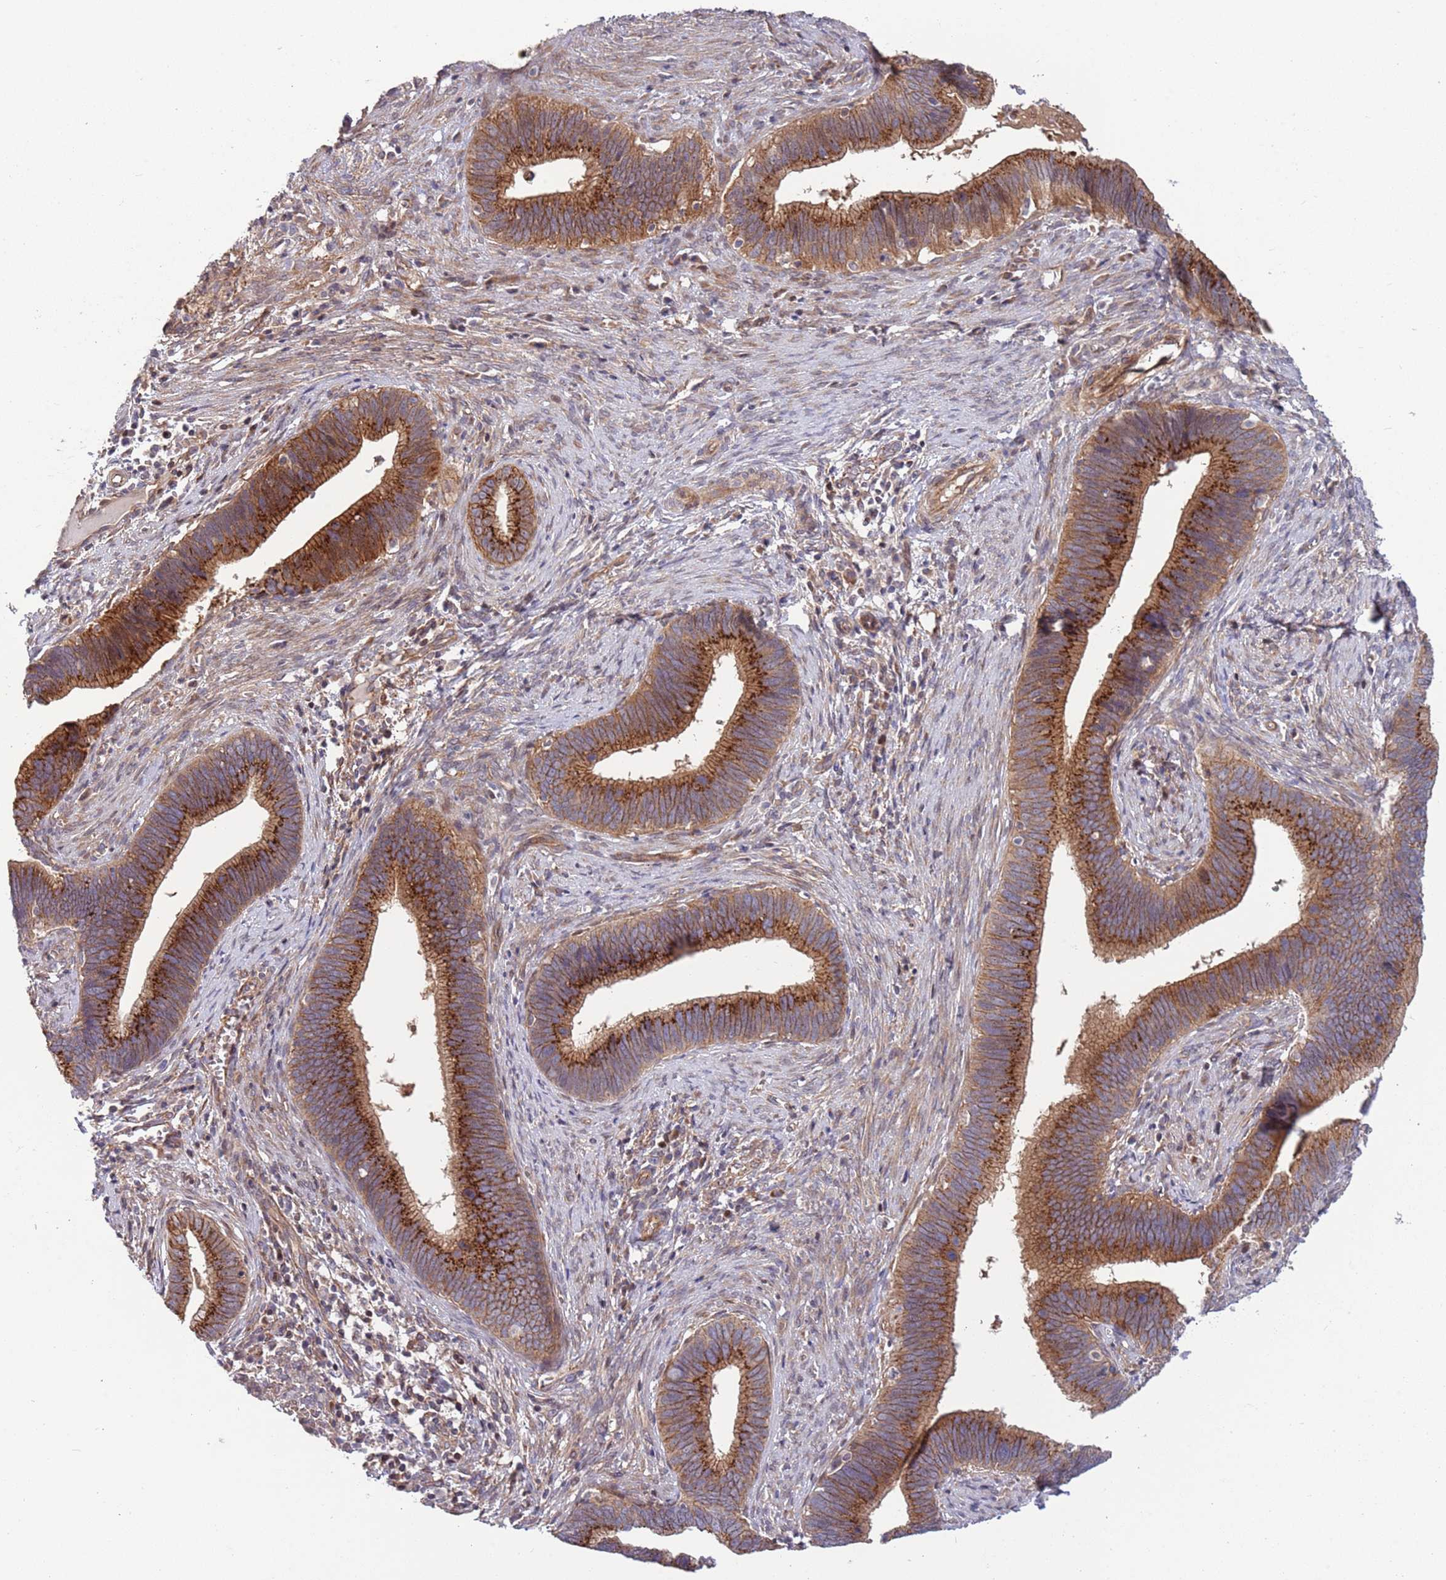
{"staining": {"intensity": "strong", "quantity": ">75%", "location": "cytoplasmic/membranous"}, "tissue": "cervical cancer", "cell_type": "Tumor cells", "image_type": "cancer", "snomed": [{"axis": "morphology", "description": "Adenocarcinoma, NOS"}, {"axis": "topography", "description": "Cervix"}], "caption": "DAB immunohistochemical staining of adenocarcinoma (cervical) reveals strong cytoplasmic/membranous protein positivity in about >75% of tumor cells.", "gene": "ITGB6", "patient": {"sex": "female", "age": 42}}